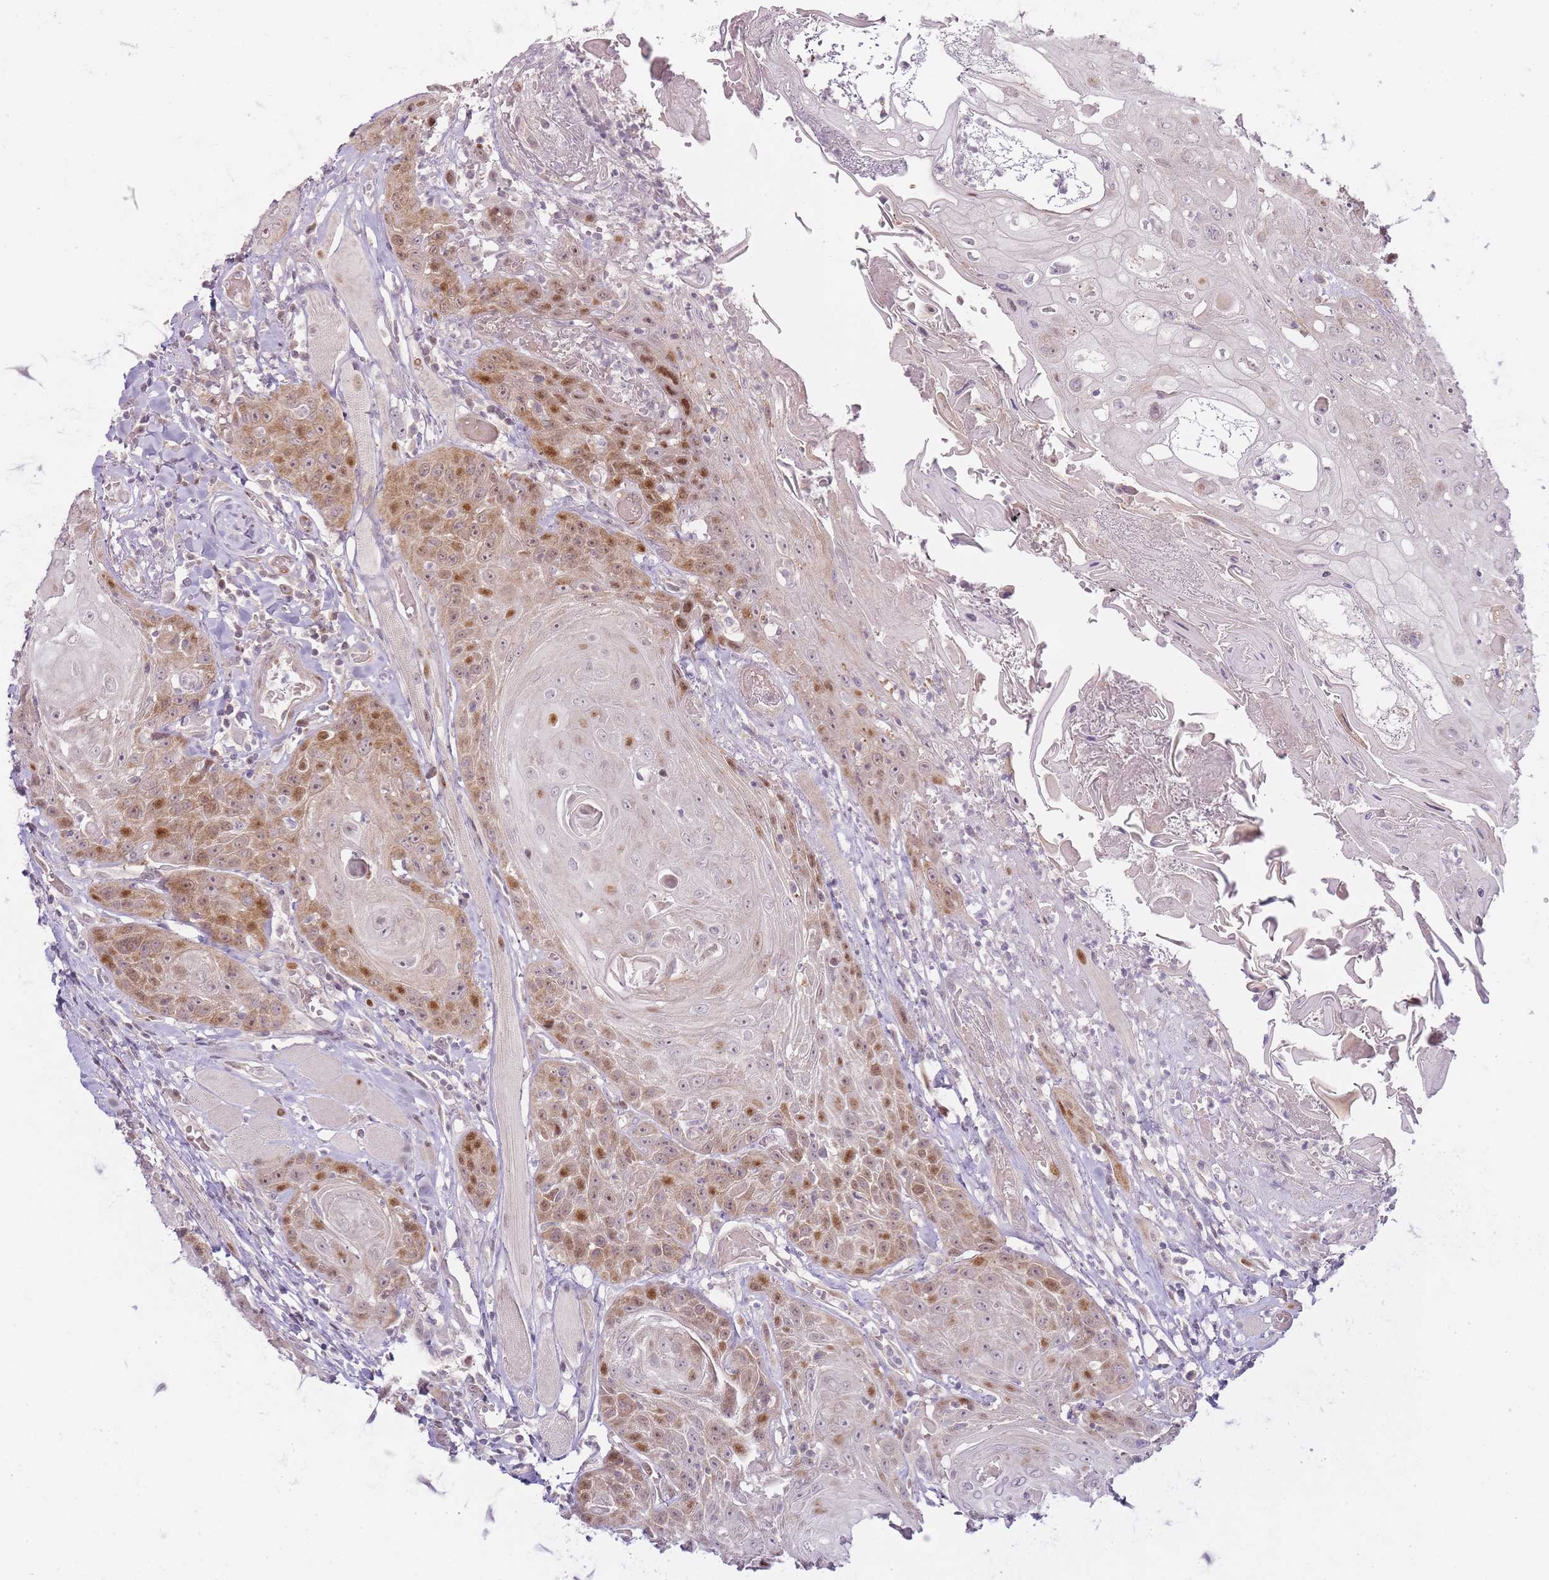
{"staining": {"intensity": "moderate", "quantity": ">75%", "location": "cytoplasmic/membranous,nuclear"}, "tissue": "head and neck cancer", "cell_type": "Tumor cells", "image_type": "cancer", "snomed": [{"axis": "morphology", "description": "Squamous cell carcinoma, NOS"}, {"axis": "topography", "description": "Head-Neck"}], "caption": "Head and neck squamous cell carcinoma stained with IHC demonstrates moderate cytoplasmic/membranous and nuclear expression in about >75% of tumor cells.", "gene": "OGG1", "patient": {"sex": "female", "age": 59}}